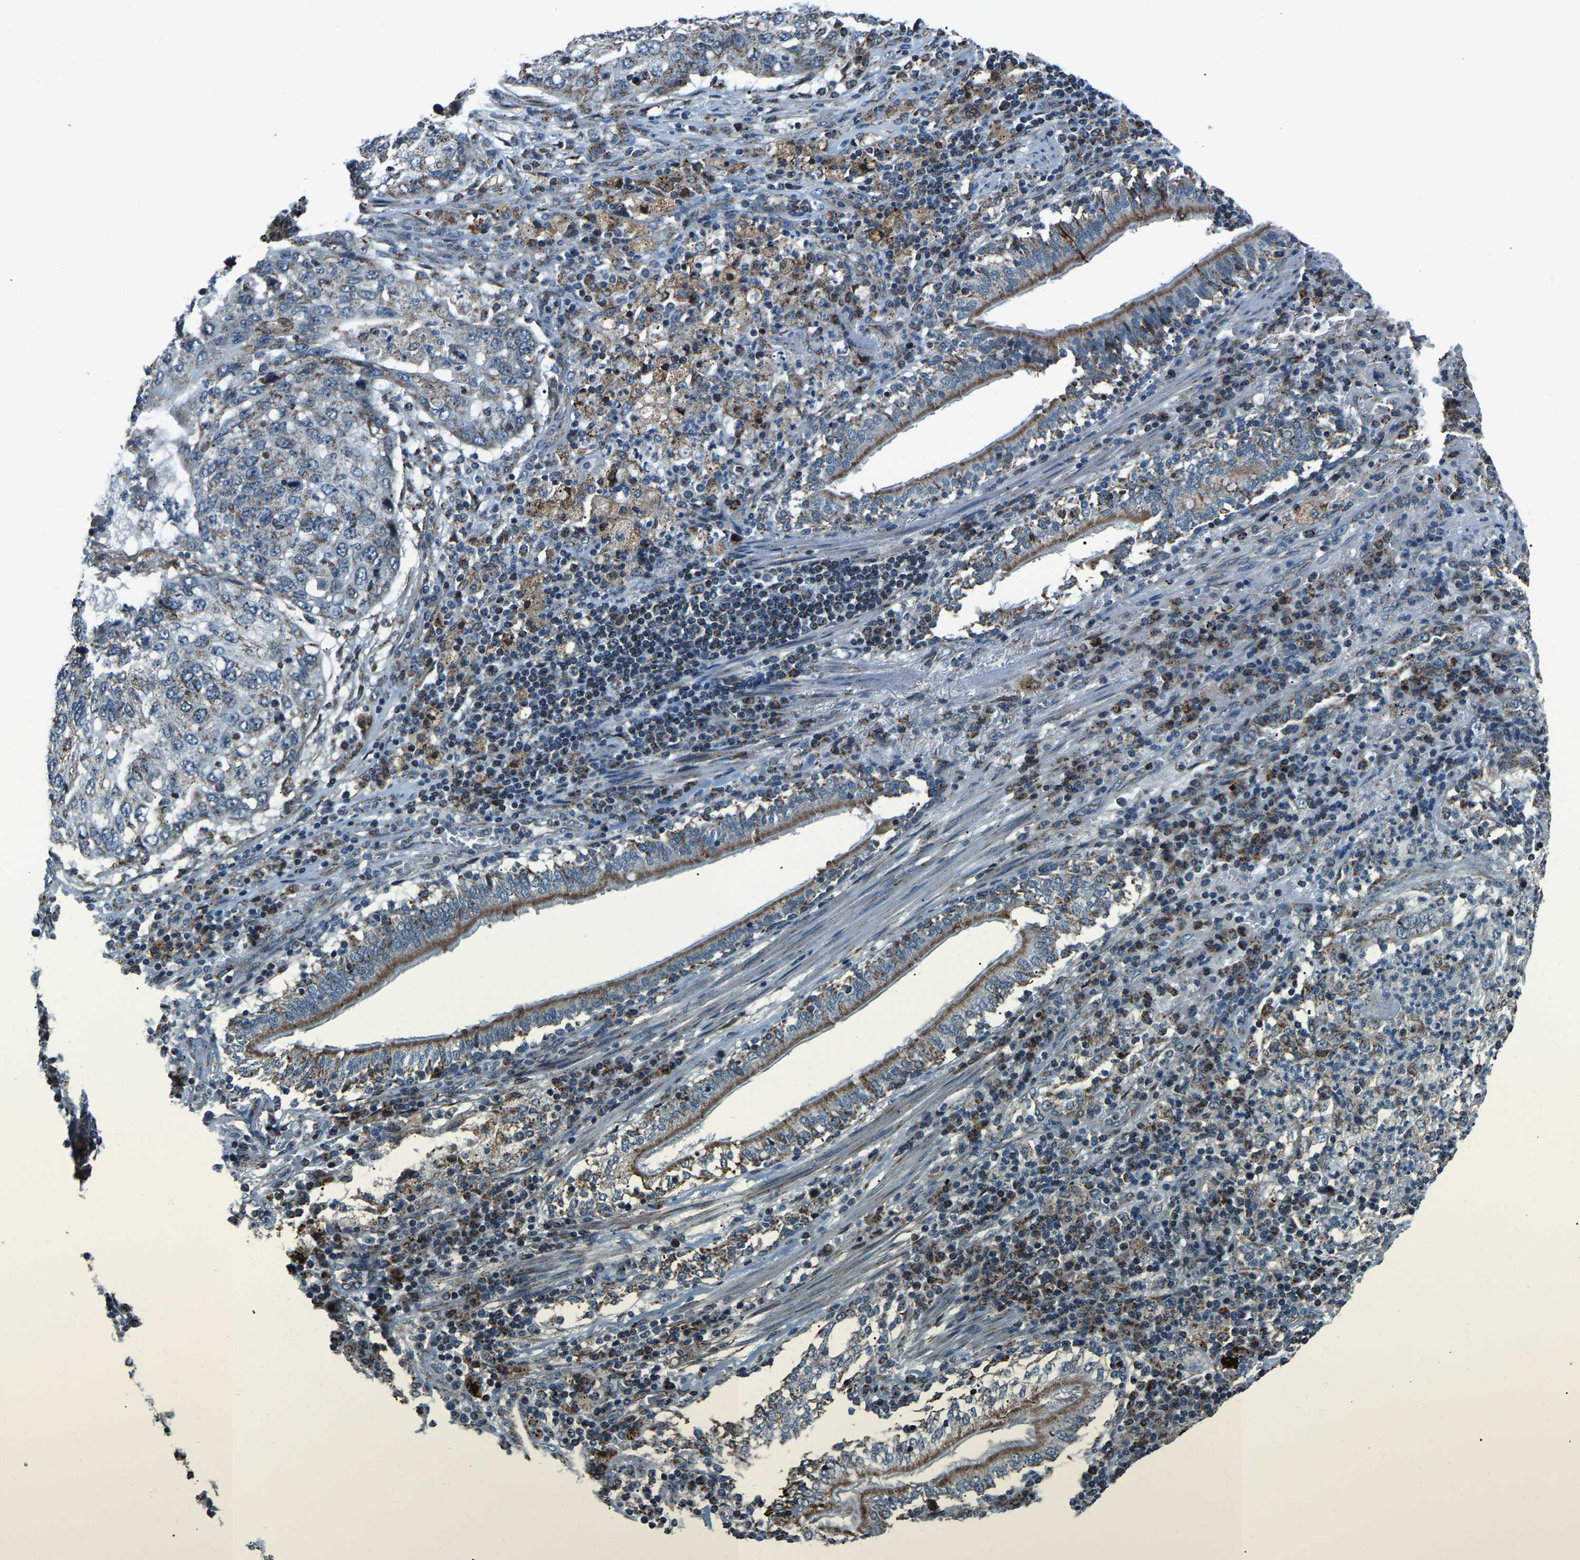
{"staining": {"intensity": "negative", "quantity": "none", "location": "none"}, "tissue": "lung cancer", "cell_type": "Tumor cells", "image_type": "cancer", "snomed": [{"axis": "morphology", "description": "Squamous cell carcinoma, NOS"}, {"axis": "topography", "description": "Lung"}], "caption": "Tumor cells show no significant positivity in squamous cell carcinoma (lung). (Stains: DAB immunohistochemistry with hematoxylin counter stain, Microscopy: brightfield microscopy at high magnification).", "gene": "RBM33", "patient": {"sex": "female", "age": 63}}